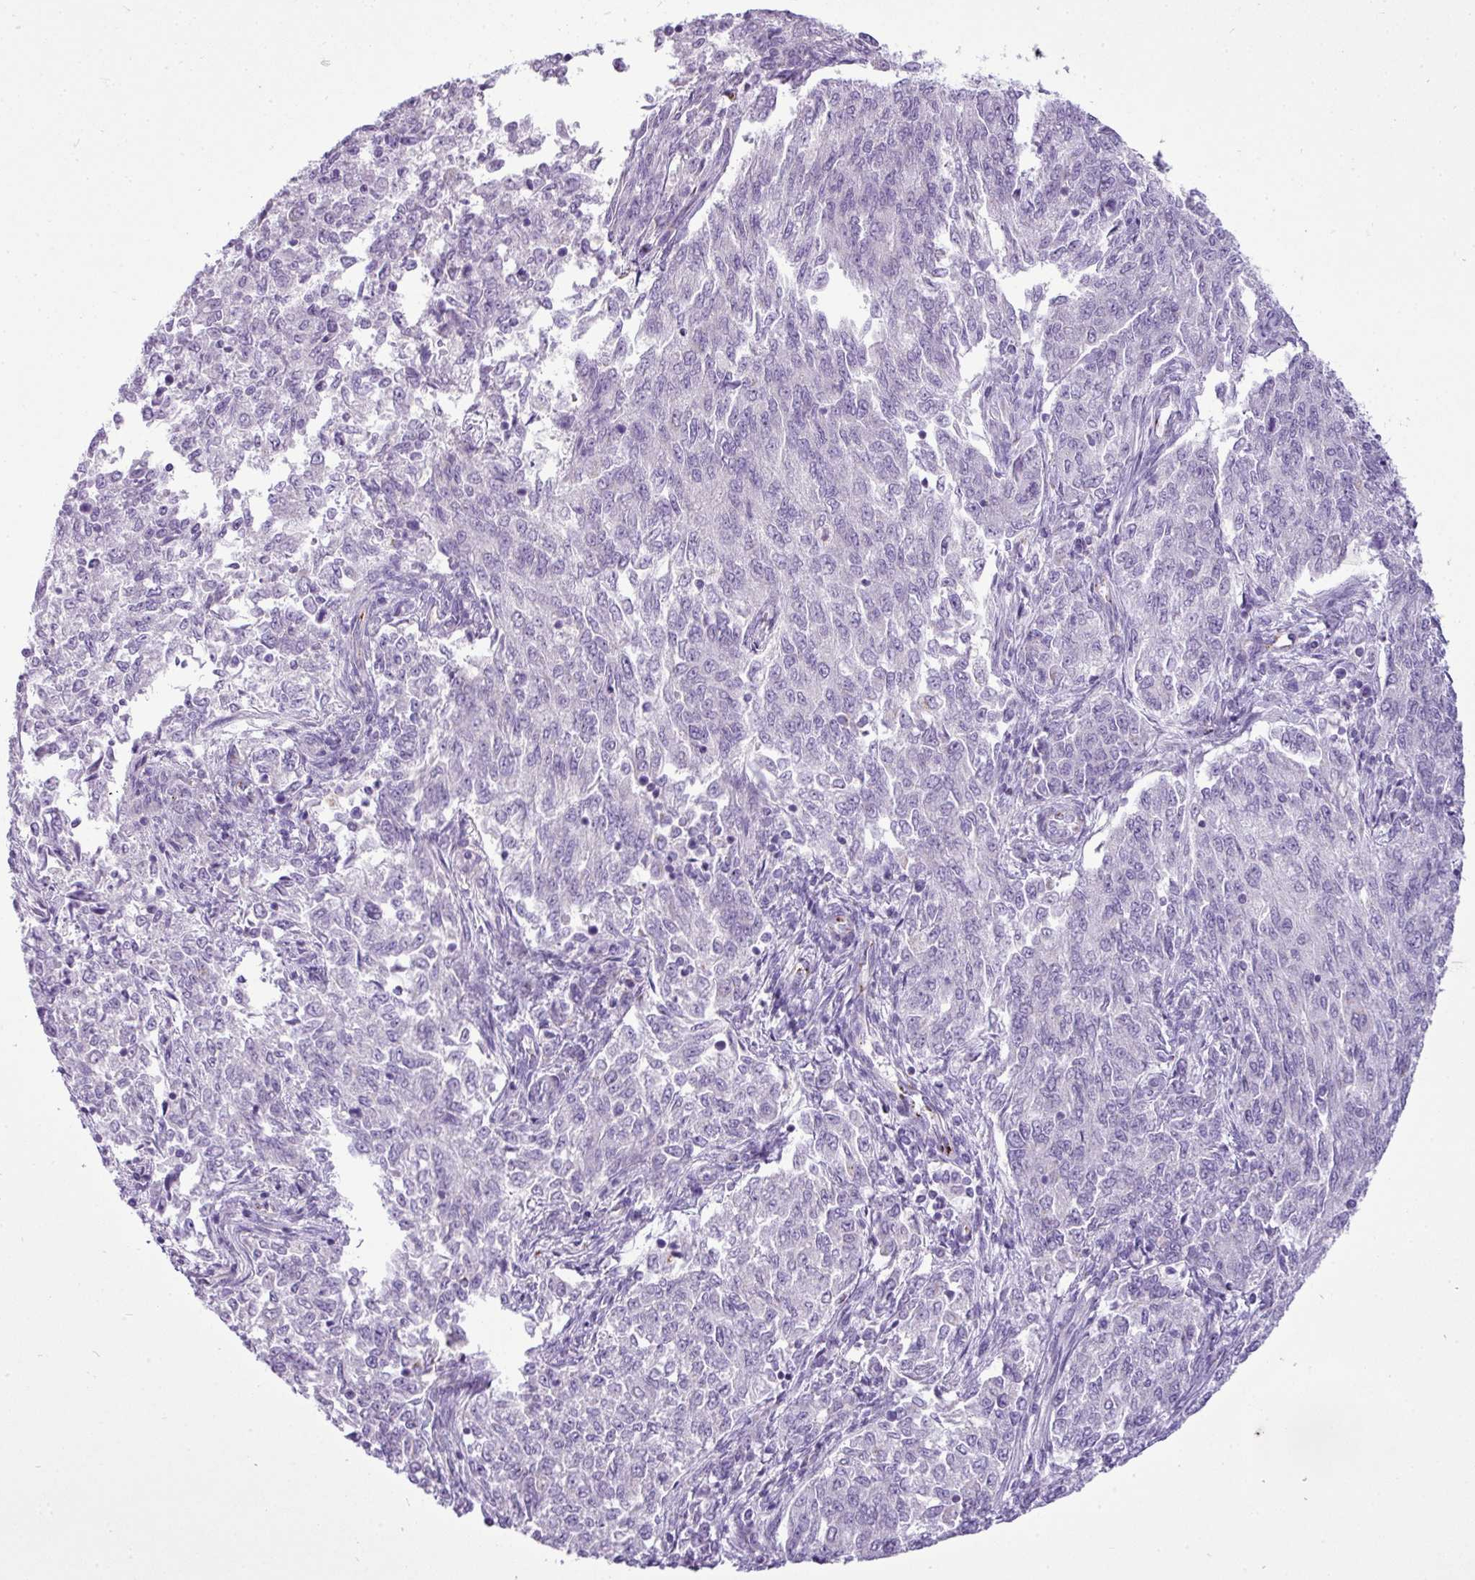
{"staining": {"intensity": "negative", "quantity": "none", "location": "none"}, "tissue": "endometrial cancer", "cell_type": "Tumor cells", "image_type": "cancer", "snomed": [{"axis": "morphology", "description": "Adenocarcinoma, NOS"}, {"axis": "topography", "description": "Endometrium"}], "caption": "Immunohistochemical staining of adenocarcinoma (endometrial) demonstrates no significant expression in tumor cells. (Immunohistochemistry (ihc), brightfield microscopy, high magnification).", "gene": "FAM43A", "patient": {"sex": "female", "age": 50}}